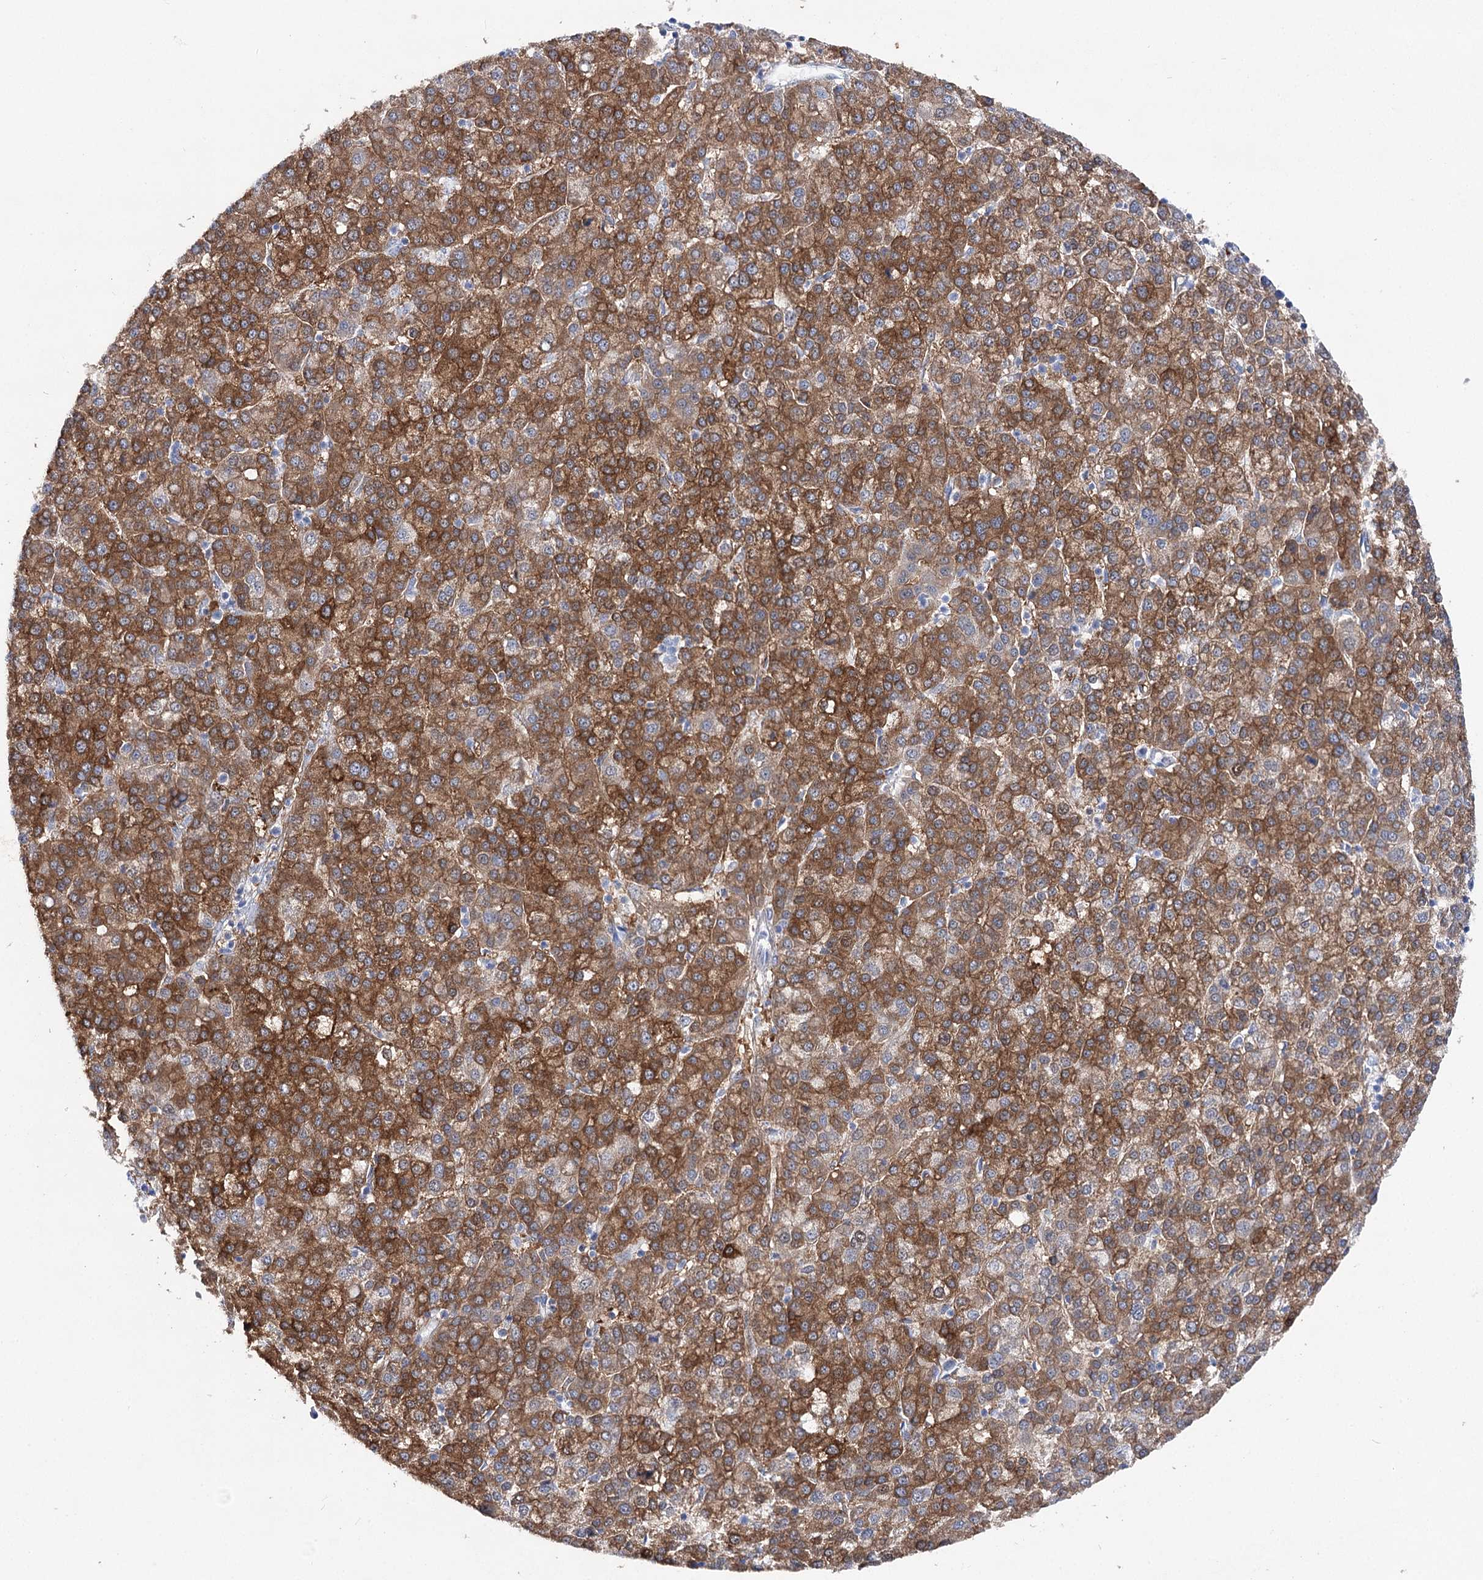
{"staining": {"intensity": "moderate", "quantity": ">75%", "location": "cytoplasmic/membranous"}, "tissue": "liver cancer", "cell_type": "Tumor cells", "image_type": "cancer", "snomed": [{"axis": "morphology", "description": "Carcinoma, Hepatocellular, NOS"}, {"axis": "topography", "description": "Liver"}], "caption": "Immunohistochemical staining of human hepatocellular carcinoma (liver) reveals medium levels of moderate cytoplasmic/membranous positivity in approximately >75% of tumor cells.", "gene": "UGDH", "patient": {"sex": "female", "age": 58}}